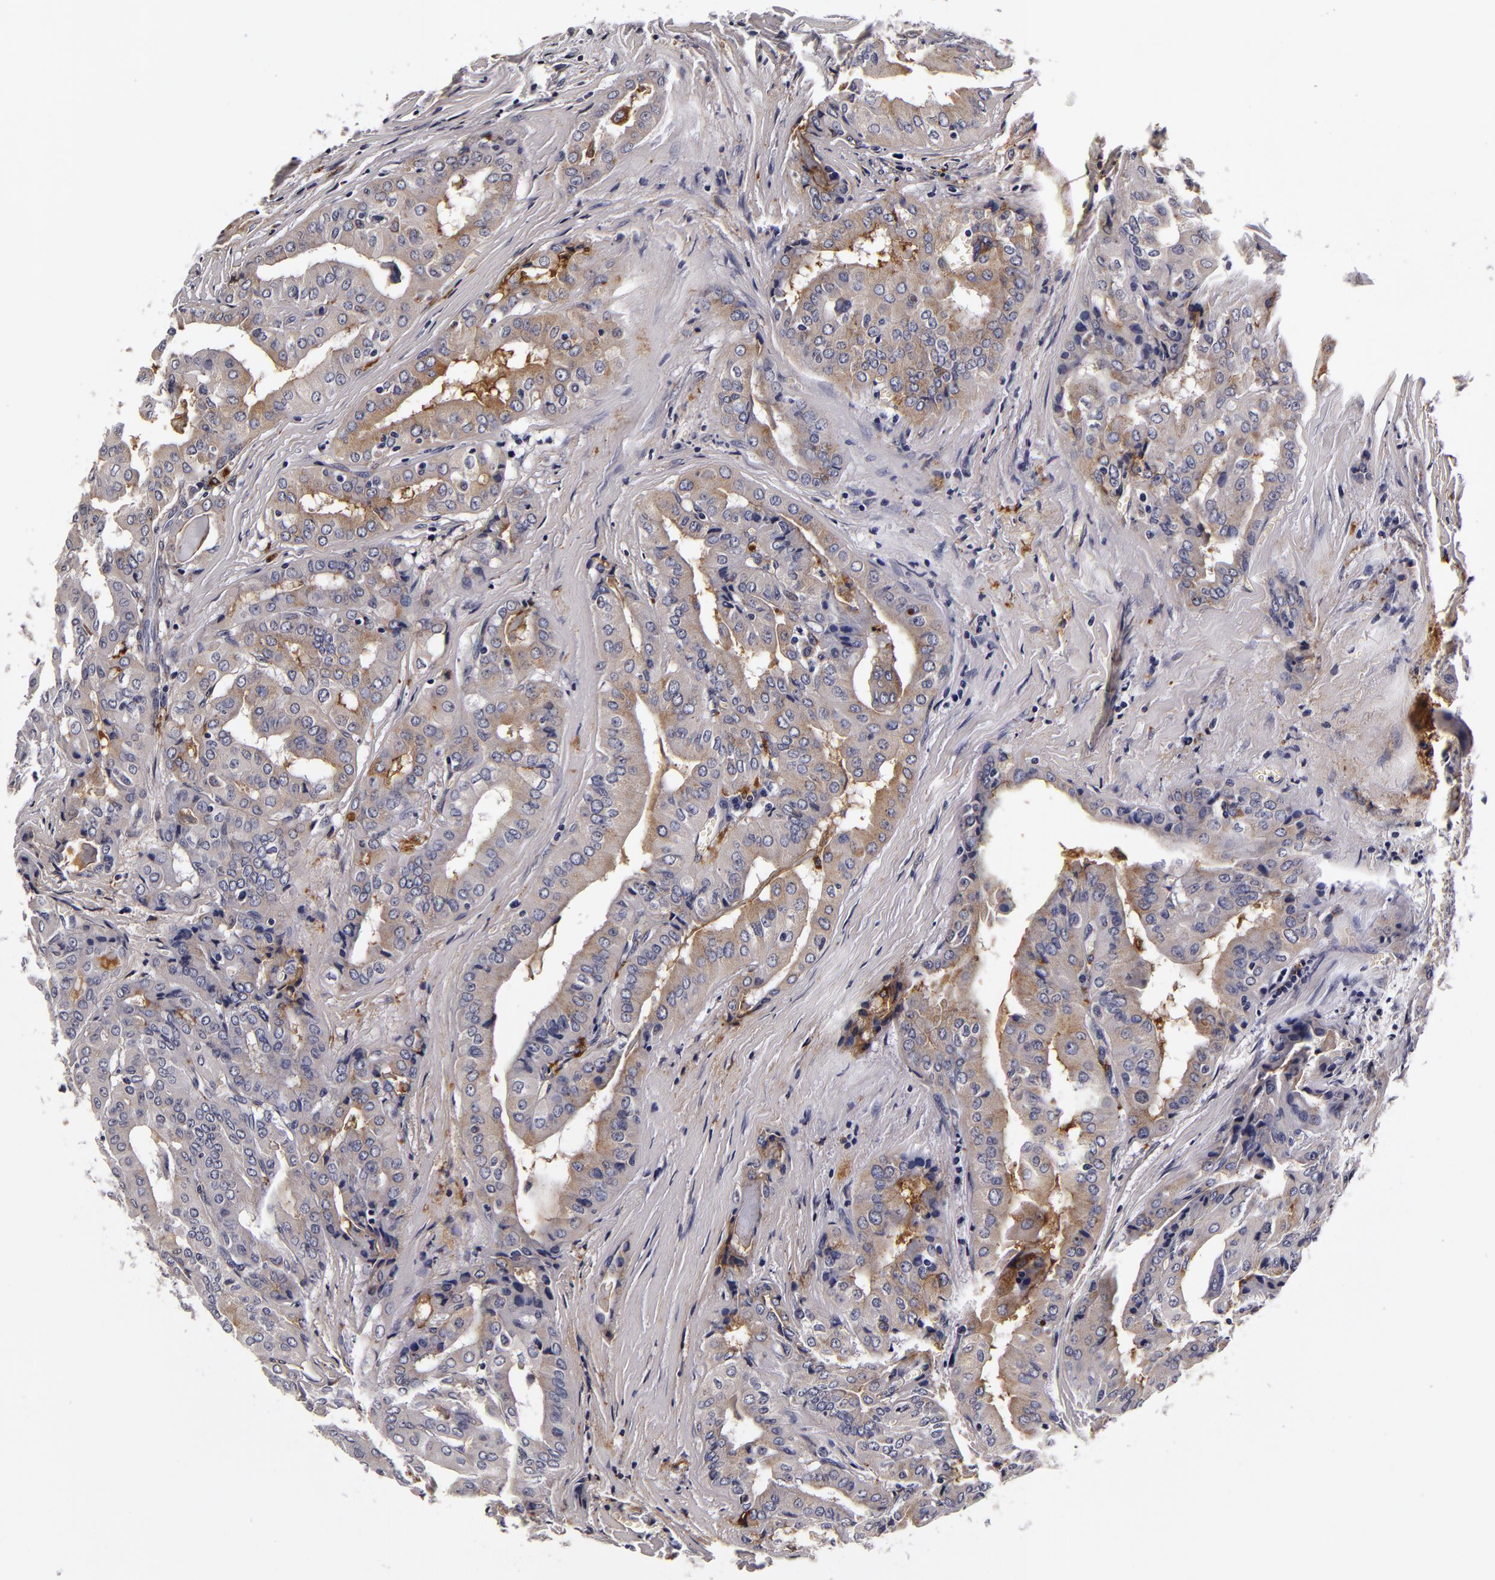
{"staining": {"intensity": "negative", "quantity": "none", "location": "none"}, "tissue": "thyroid cancer", "cell_type": "Tumor cells", "image_type": "cancer", "snomed": [{"axis": "morphology", "description": "Papillary adenocarcinoma, NOS"}, {"axis": "topography", "description": "Thyroid gland"}], "caption": "IHC photomicrograph of neoplastic tissue: thyroid cancer (papillary adenocarcinoma) stained with DAB displays no significant protein staining in tumor cells.", "gene": "LGALS3BP", "patient": {"sex": "female", "age": 71}}